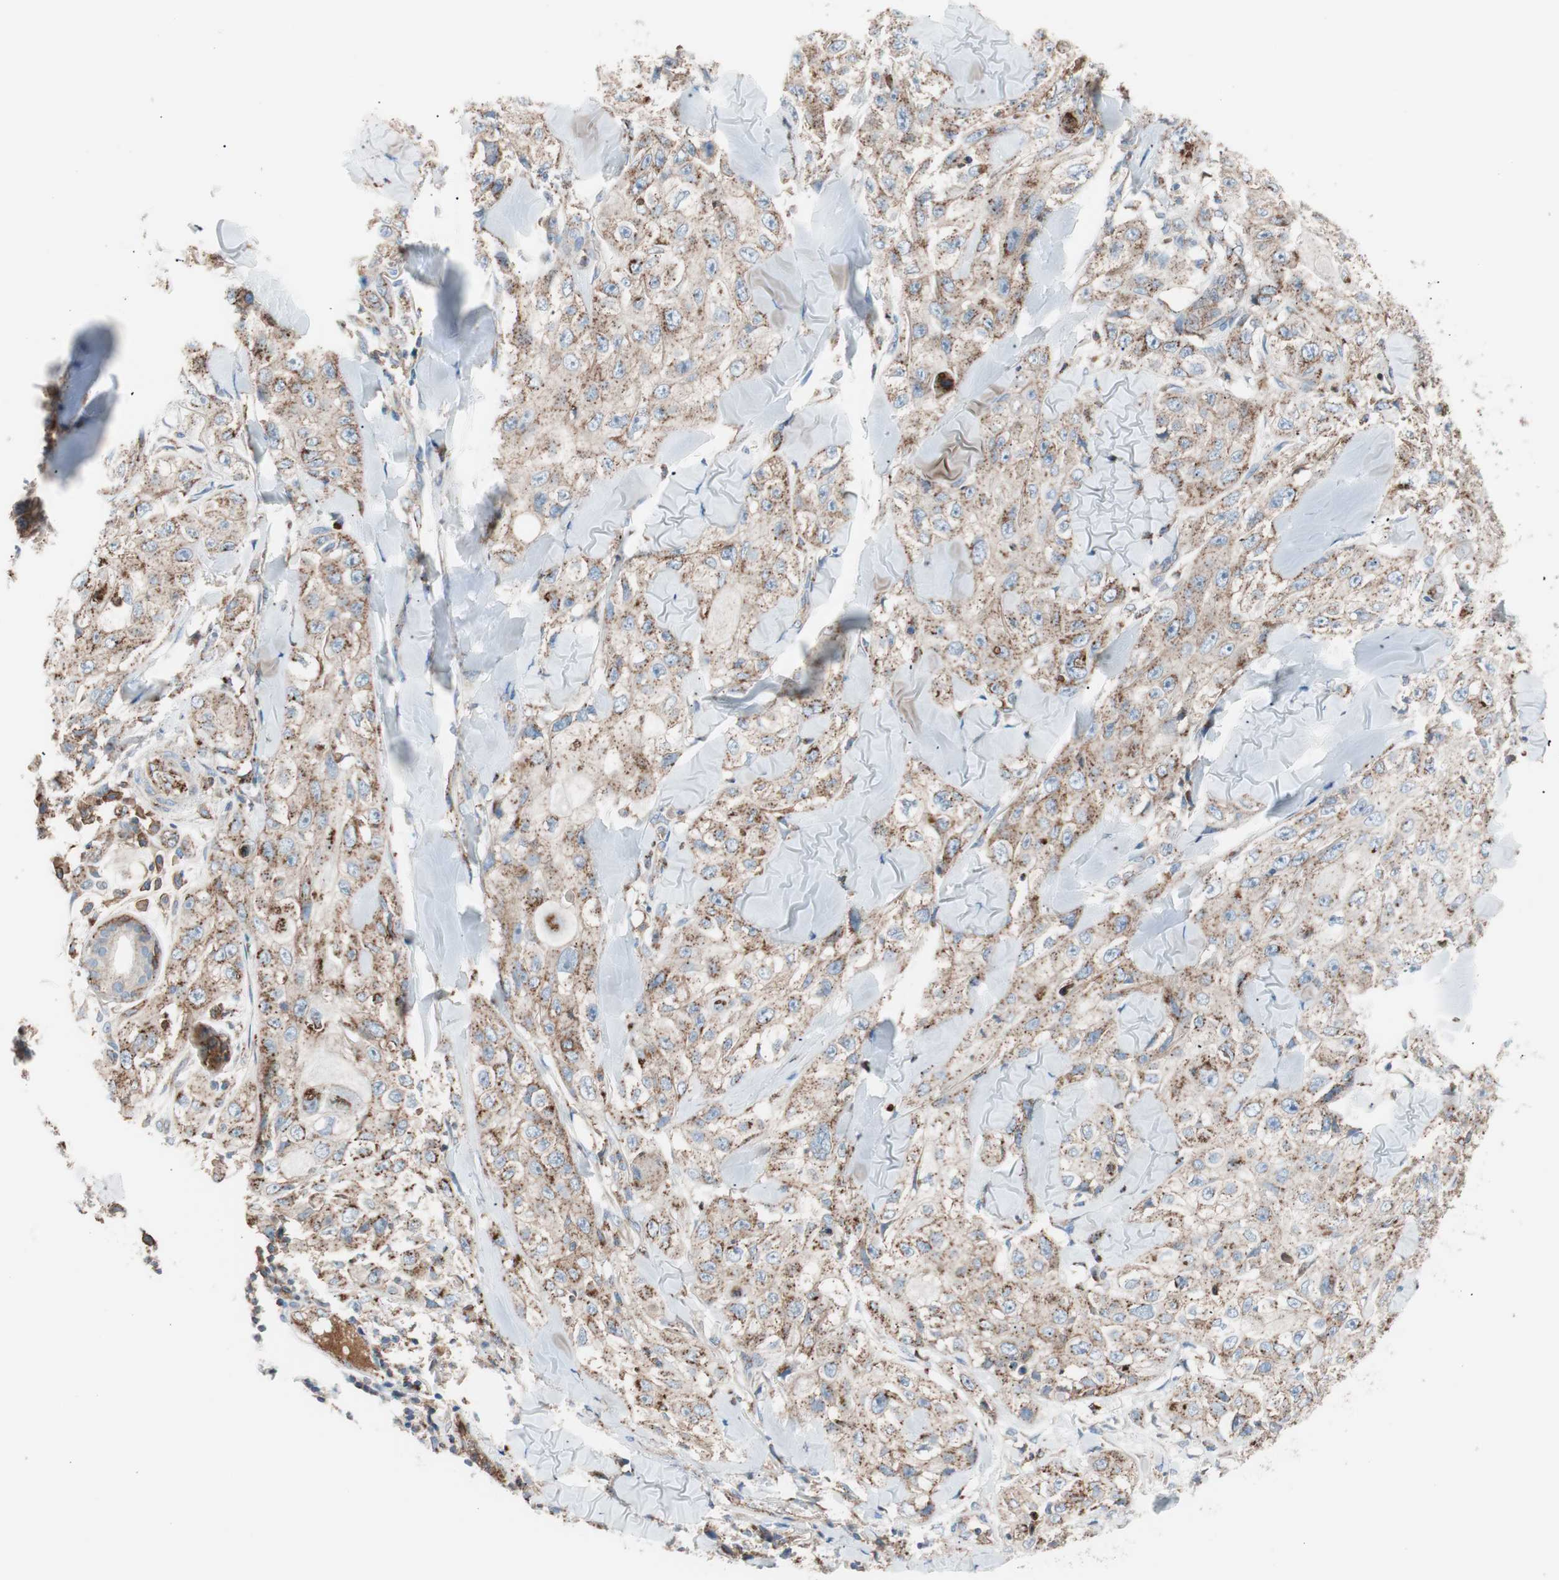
{"staining": {"intensity": "weak", "quantity": ">75%", "location": "cytoplasmic/membranous"}, "tissue": "skin cancer", "cell_type": "Tumor cells", "image_type": "cancer", "snomed": [{"axis": "morphology", "description": "Squamous cell carcinoma, NOS"}, {"axis": "topography", "description": "Skin"}], "caption": "A high-resolution photomicrograph shows immunohistochemistry (IHC) staining of skin cancer, which displays weak cytoplasmic/membranous expression in approximately >75% of tumor cells.", "gene": "FLOT2", "patient": {"sex": "male", "age": 86}}